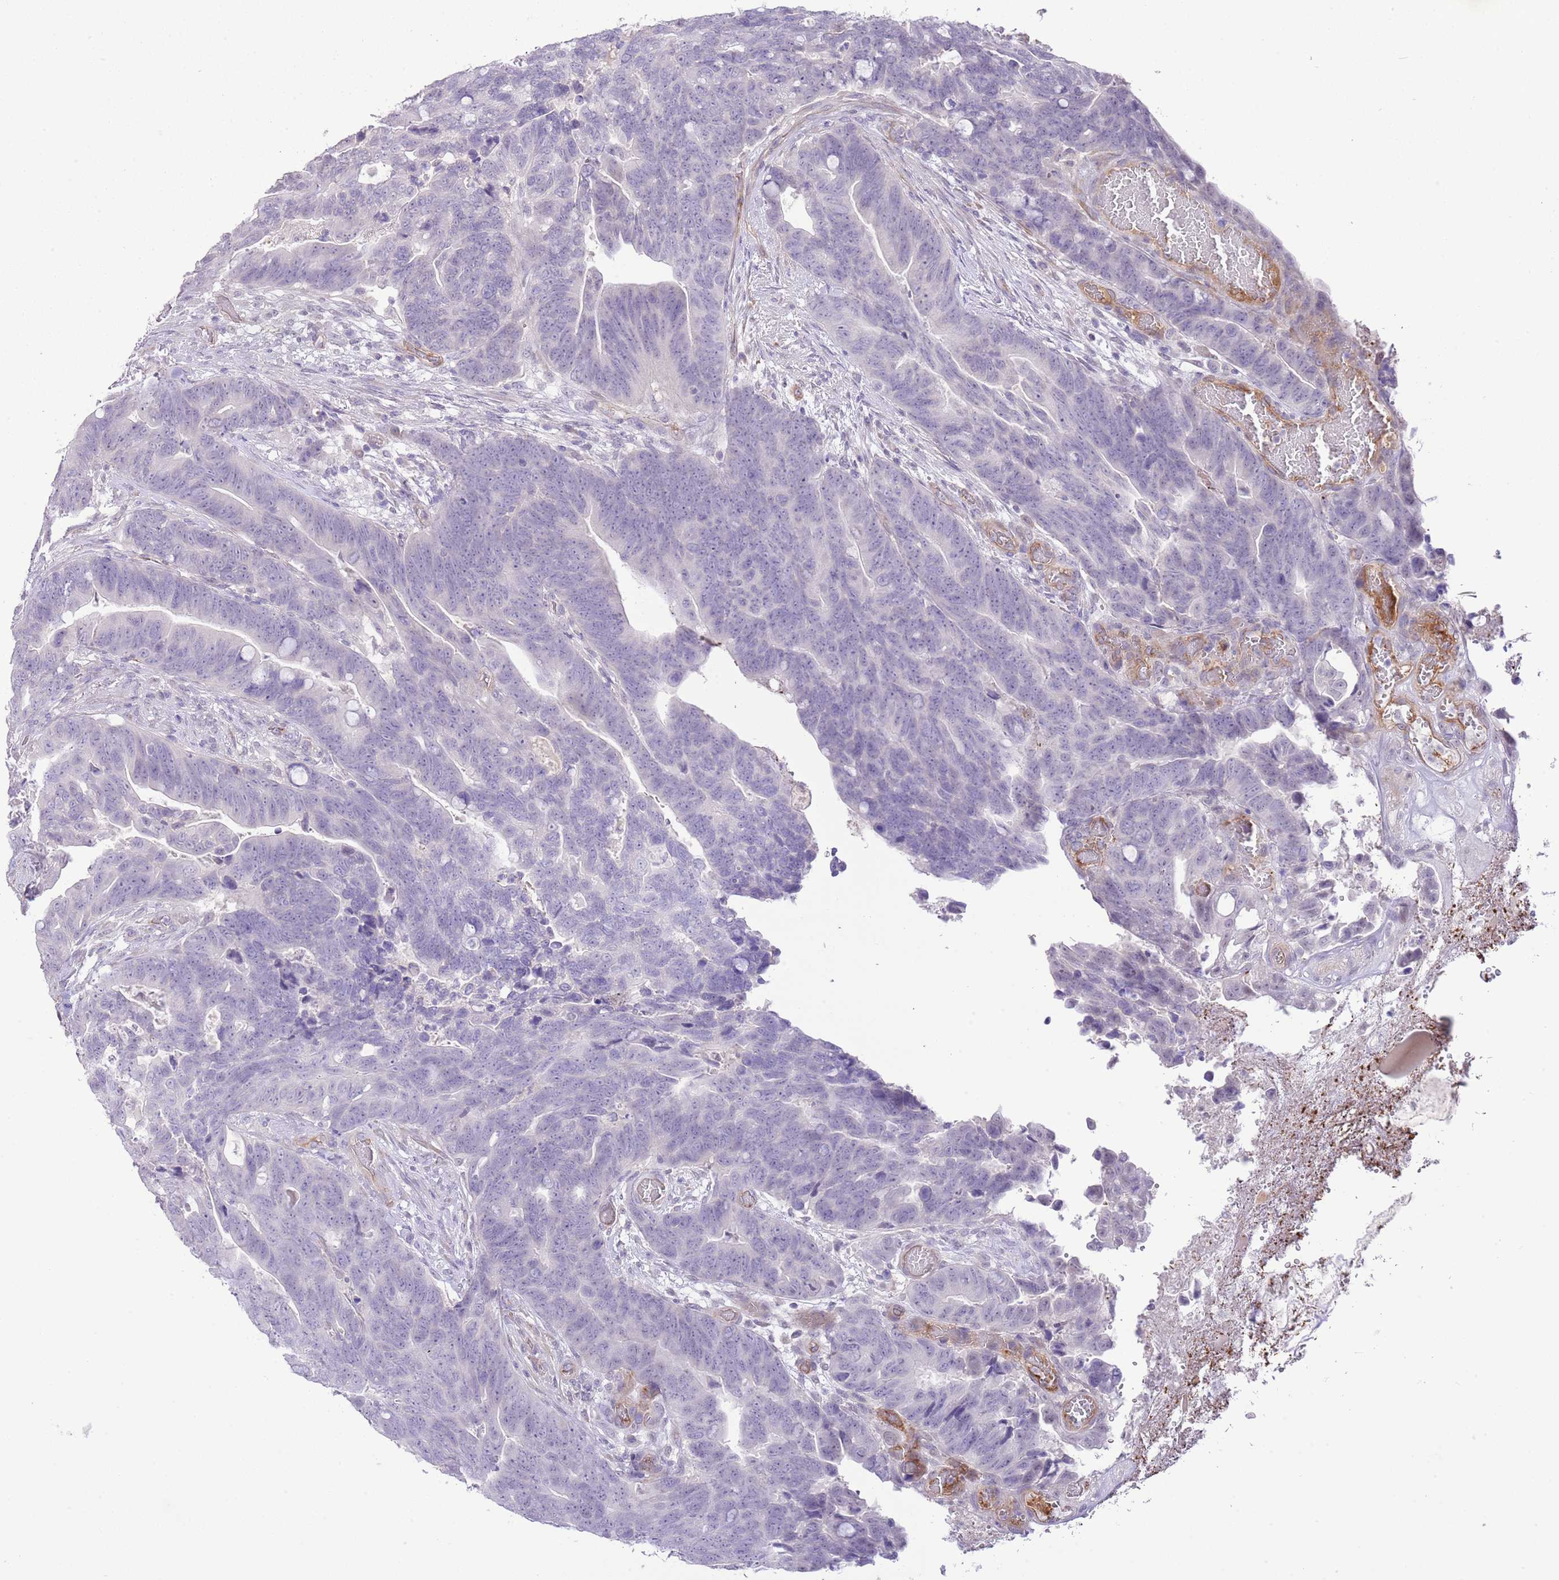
{"staining": {"intensity": "negative", "quantity": "none", "location": "none"}, "tissue": "colorectal cancer", "cell_type": "Tumor cells", "image_type": "cancer", "snomed": [{"axis": "morphology", "description": "Adenocarcinoma, NOS"}, {"axis": "topography", "description": "Colon"}], "caption": "This is a micrograph of IHC staining of colorectal cancer (adenocarcinoma), which shows no expression in tumor cells.", "gene": "MIDN", "patient": {"sex": "female", "age": 82}}